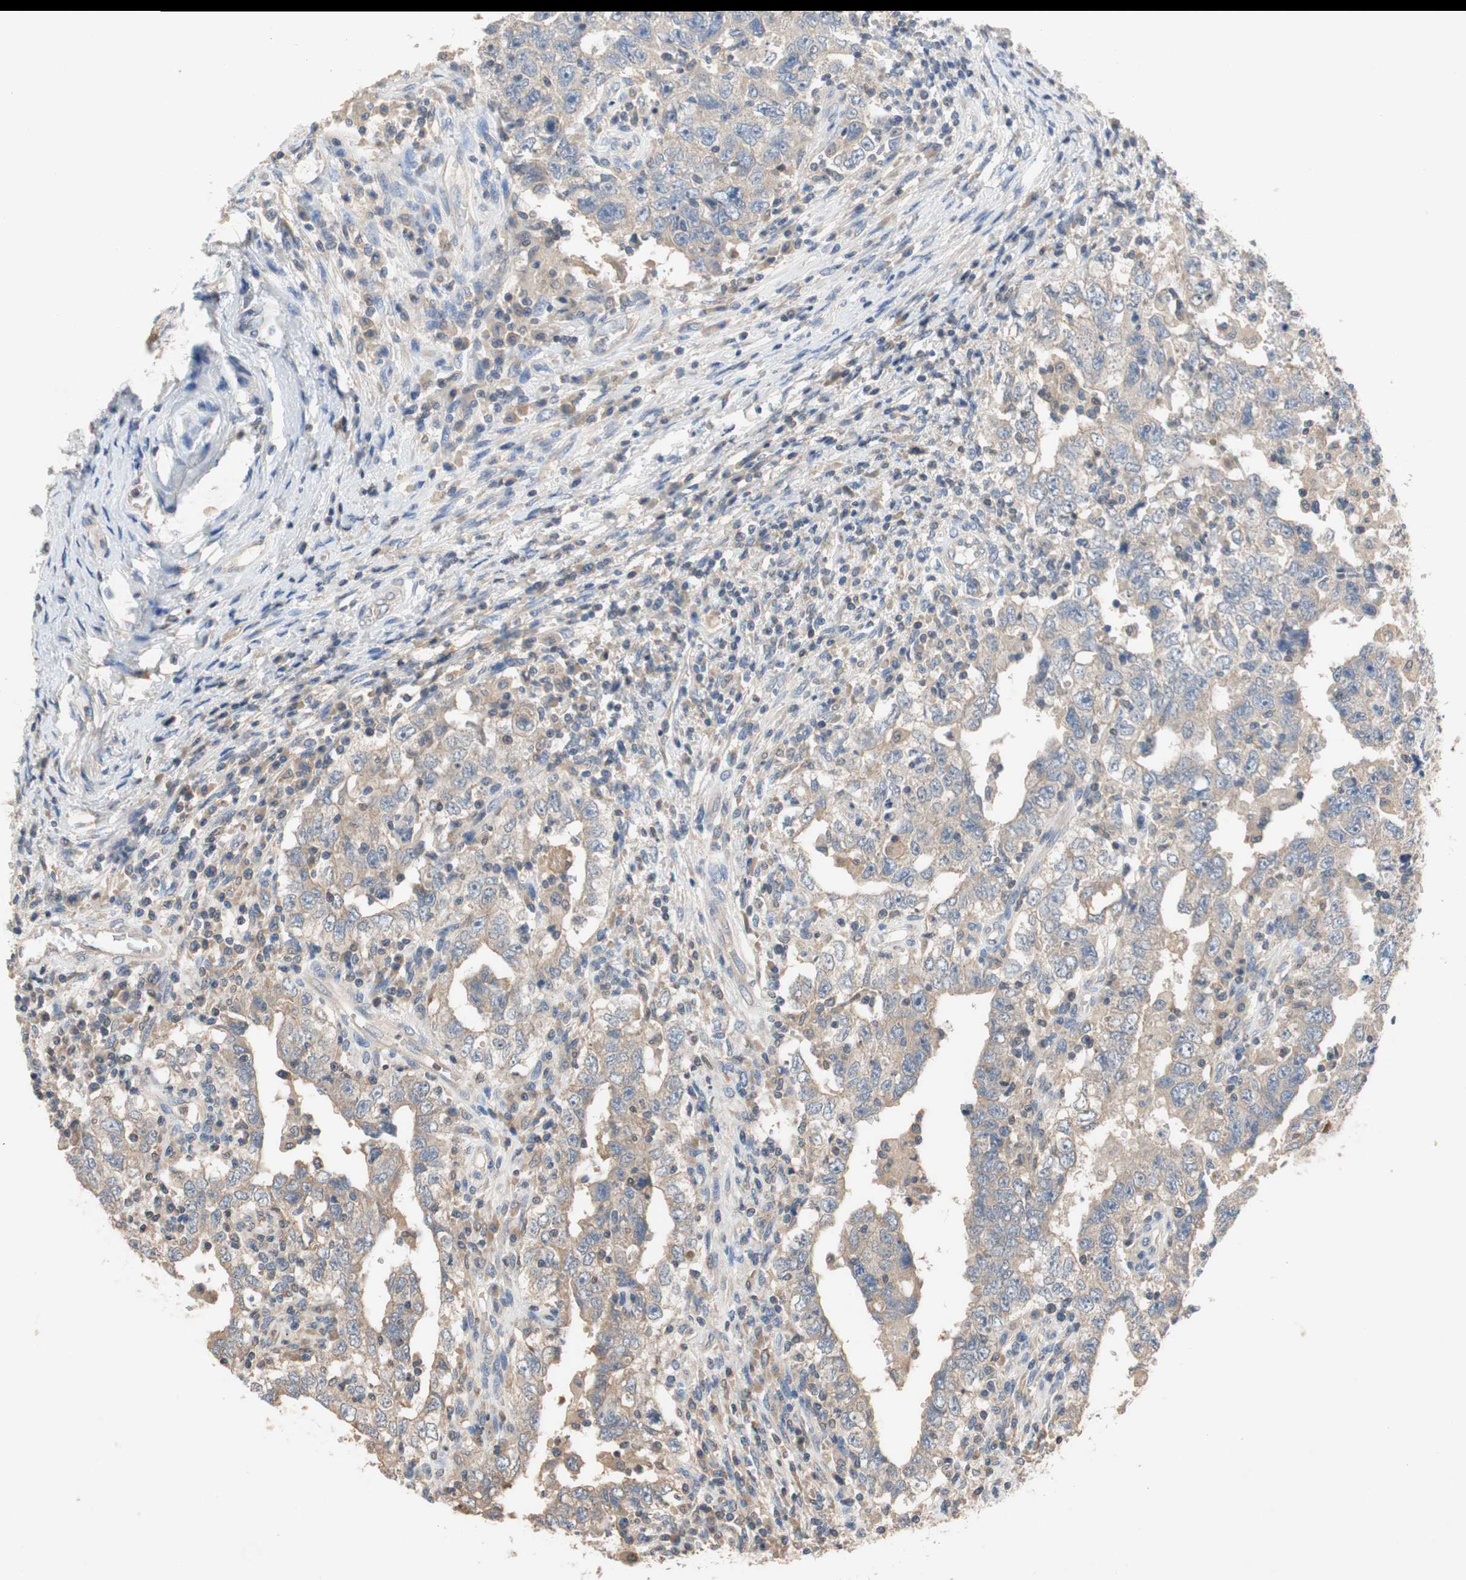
{"staining": {"intensity": "weak", "quantity": ">75%", "location": "cytoplasmic/membranous"}, "tissue": "testis cancer", "cell_type": "Tumor cells", "image_type": "cancer", "snomed": [{"axis": "morphology", "description": "Carcinoma, Embryonal, NOS"}, {"axis": "topography", "description": "Testis"}], "caption": "This photomicrograph shows testis cancer stained with IHC to label a protein in brown. The cytoplasmic/membranous of tumor cells show weak positivity for the protein. Nuclei are counter-stained blue.", "gene": "ADAP1", "patient": {"sex": "male", "age": 26}}